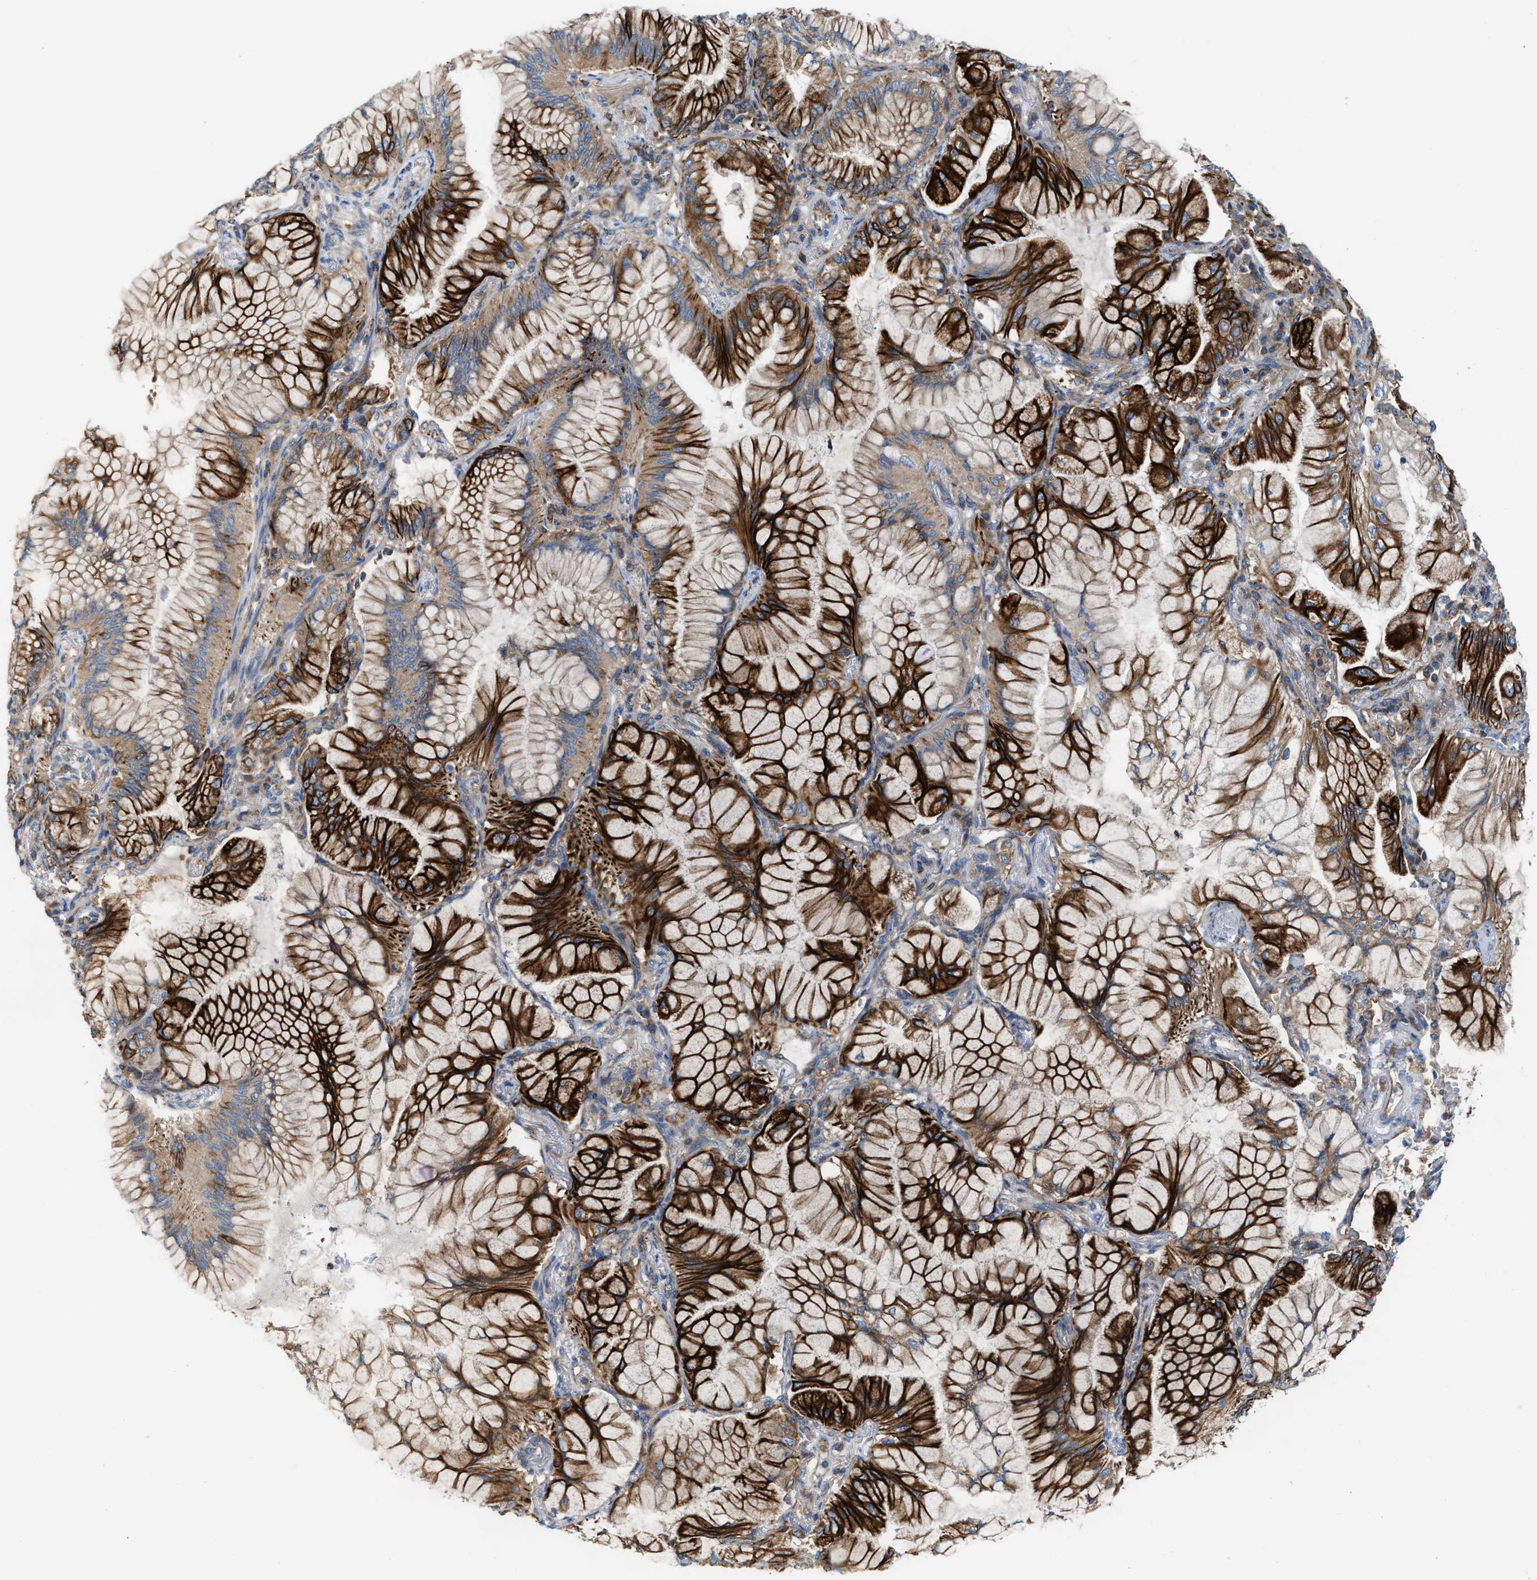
{"staining": {"intensity": "strong", "quantity": ">75%", "location": "cytoplasmic/membranous"}, "tissue": "lung cancer", "cell_type": "Tumor cells", "image_type": "cancer", "snomed": [{"axis": "morphology", "description": "Adenocarcinoma, NOS"}, {"axis": "topography", "description": "Lung"}], "caption": "Immunohistochemical staining of lung cancer displays high levels of strong cytoplasmic/membranous positivity in approximately >75% of tumor cells.", "gene": "TBC1D15", "patient": {"sex": "female", "age": 70}}